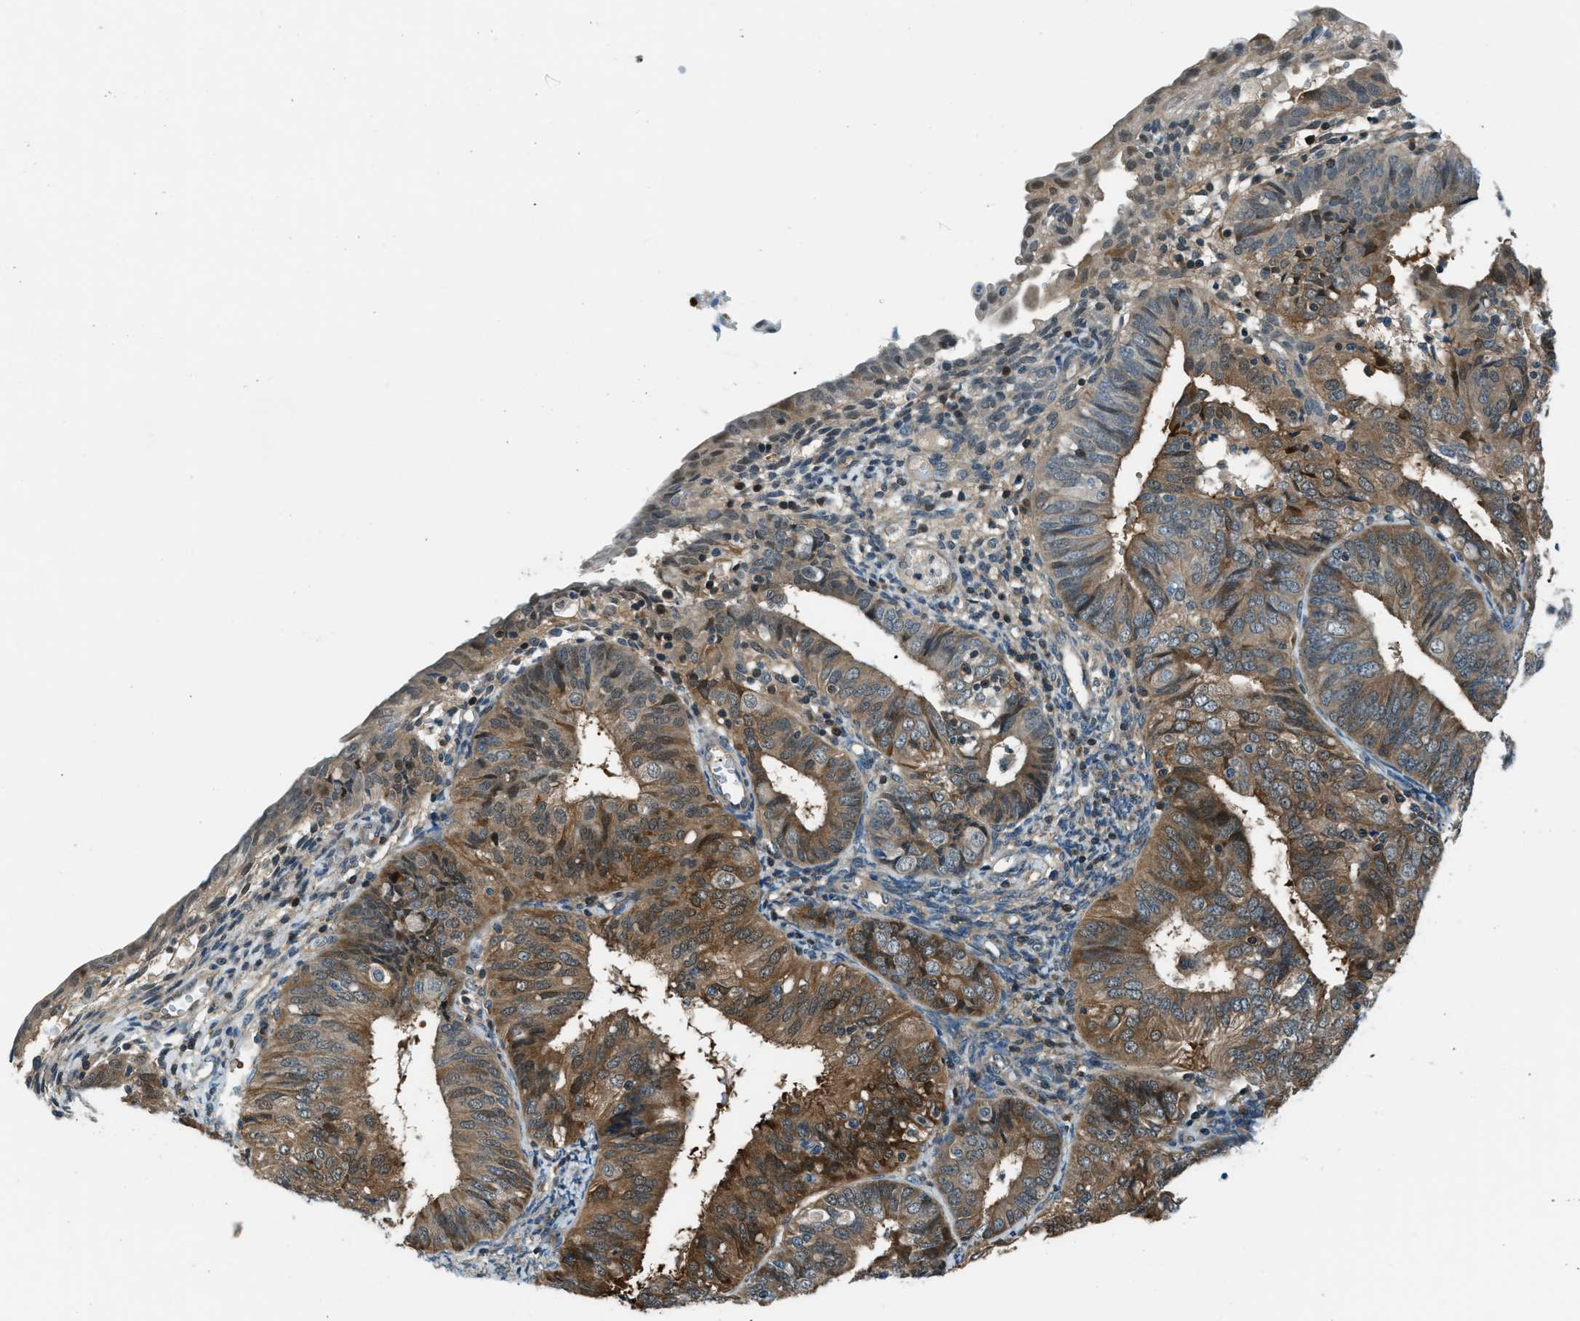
{"staining": {"intensity": "moderate", "quantity": "25%-75%", "location": "cytoplasmic/membranous"}, "tissue": "endometrial cancer", "cell_type": "Tumor cells", "image_type": "cancer", "snomed": [{"axis": "morphology", "description": "Adenocarcinoma, NOS"}, {"axis": "topography", "description": "Endometrium"}], "caption": "Protein analysis of endometrial adenocarcinoma tissue exhibits moderate cytoplasmic/membranous expression in about 25%-75% of tumor cells.", "gene": "HEBP2", "patient": {"sex": "female", "age": 58}}